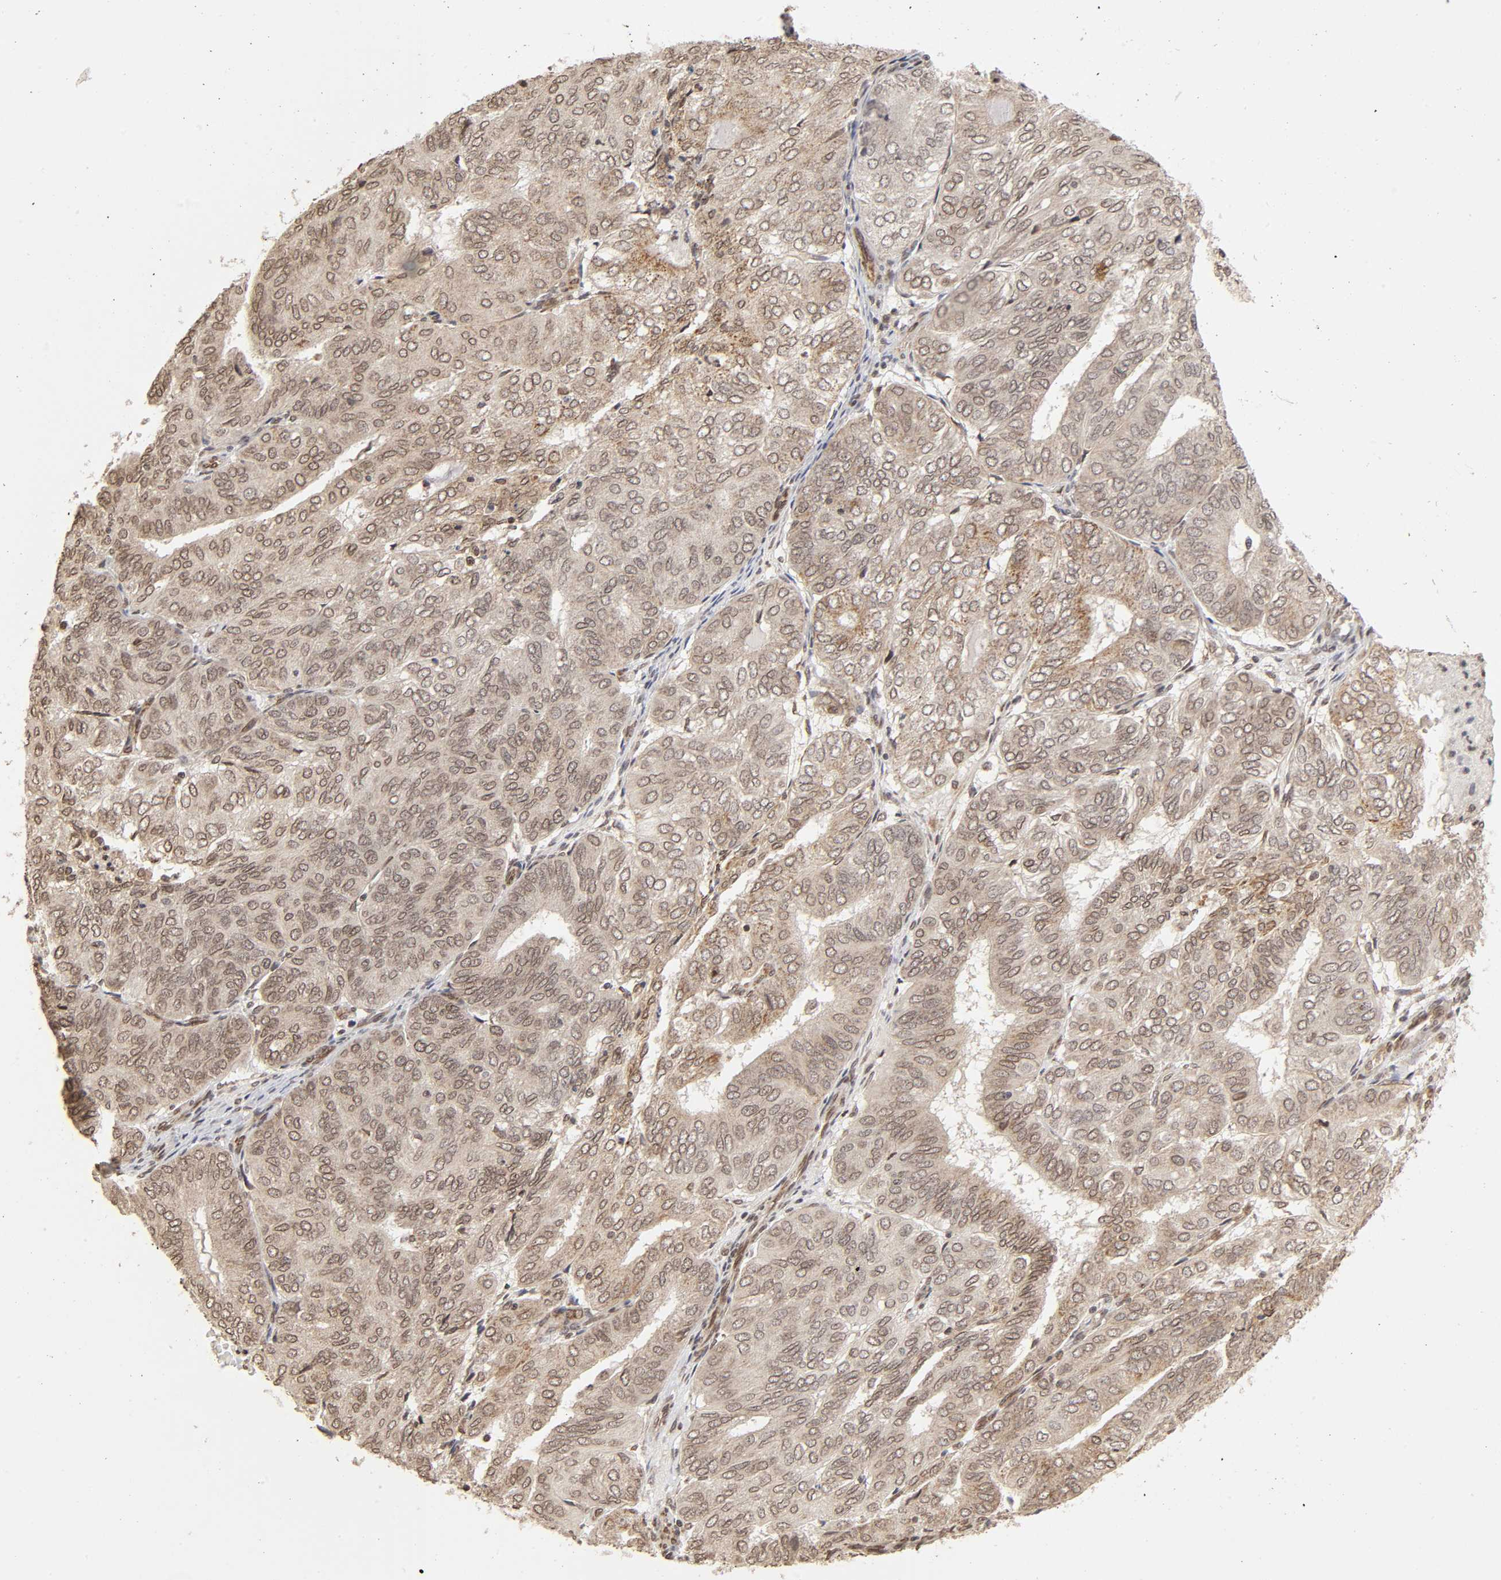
{"staining": {"intensity": "weak", "quantity": ">75%", "location": "cytoplasmic/membranous,nuclear"}, "tissue": "endometrial cancer", "cell_type": "Tumor cells", "image_type": "cancer", "snomed": [{"axis": "morphology", "description": "Adenocarcinoma, NOS"}, {"axis": "topography", "description": "Uterus"}], "caption": "Endometrial adenocarcinoma tissue exhibits weak cytoplasmic/membranous and nuclear staining in about >75% of tumor cells, visualized by immunohistochemistry. The staining is performed using DAB brown chromogen to label protein expression. The nuclei are counter-stained blue using hematoxylin.", "gene": "MLLT6", "patient": {"sex": "female", "age": 60}}